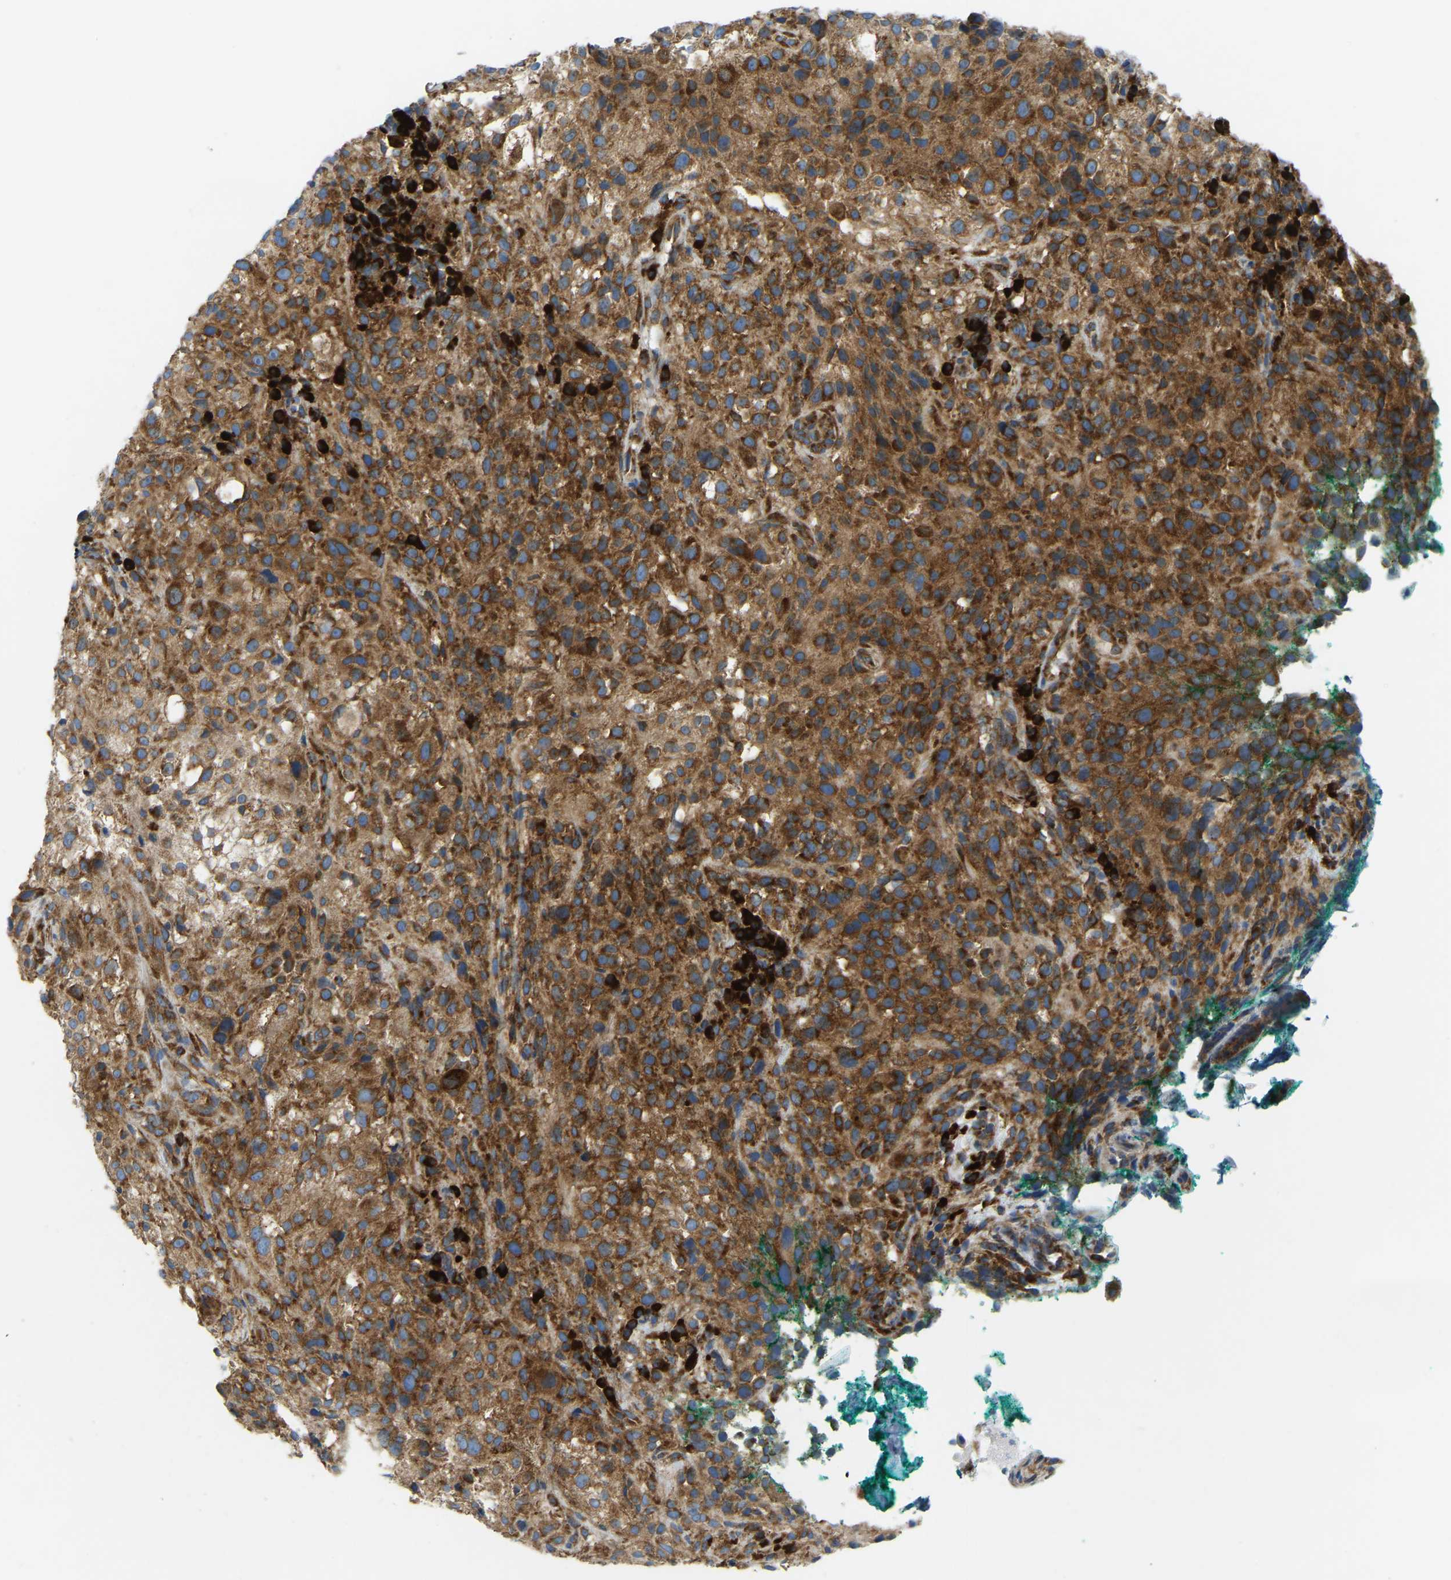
{"staining": {"intensity": "moderate", "quantity": ">75%", "location": "cytoplasmic/membranous"}, "tissue": "melanoma", "cell_type": "Tumor cells", "image_type": "cancer", "snomed": [{"axis": "morphology", "description": "Necrosis, NOS"}, {"axis": "morphology", "description": "Malignant melanoma, NOS"}, {"axis": "topography", "description": "Skin"}], "caption": "Immunohistochemical staining of malignant melanoma displays medium levels of moderate cytoplasmic/membranous protein staining in approximately >75% of tumor cells.", "gene": "SND1", "patient": {"sex": "female", "age": 87}}